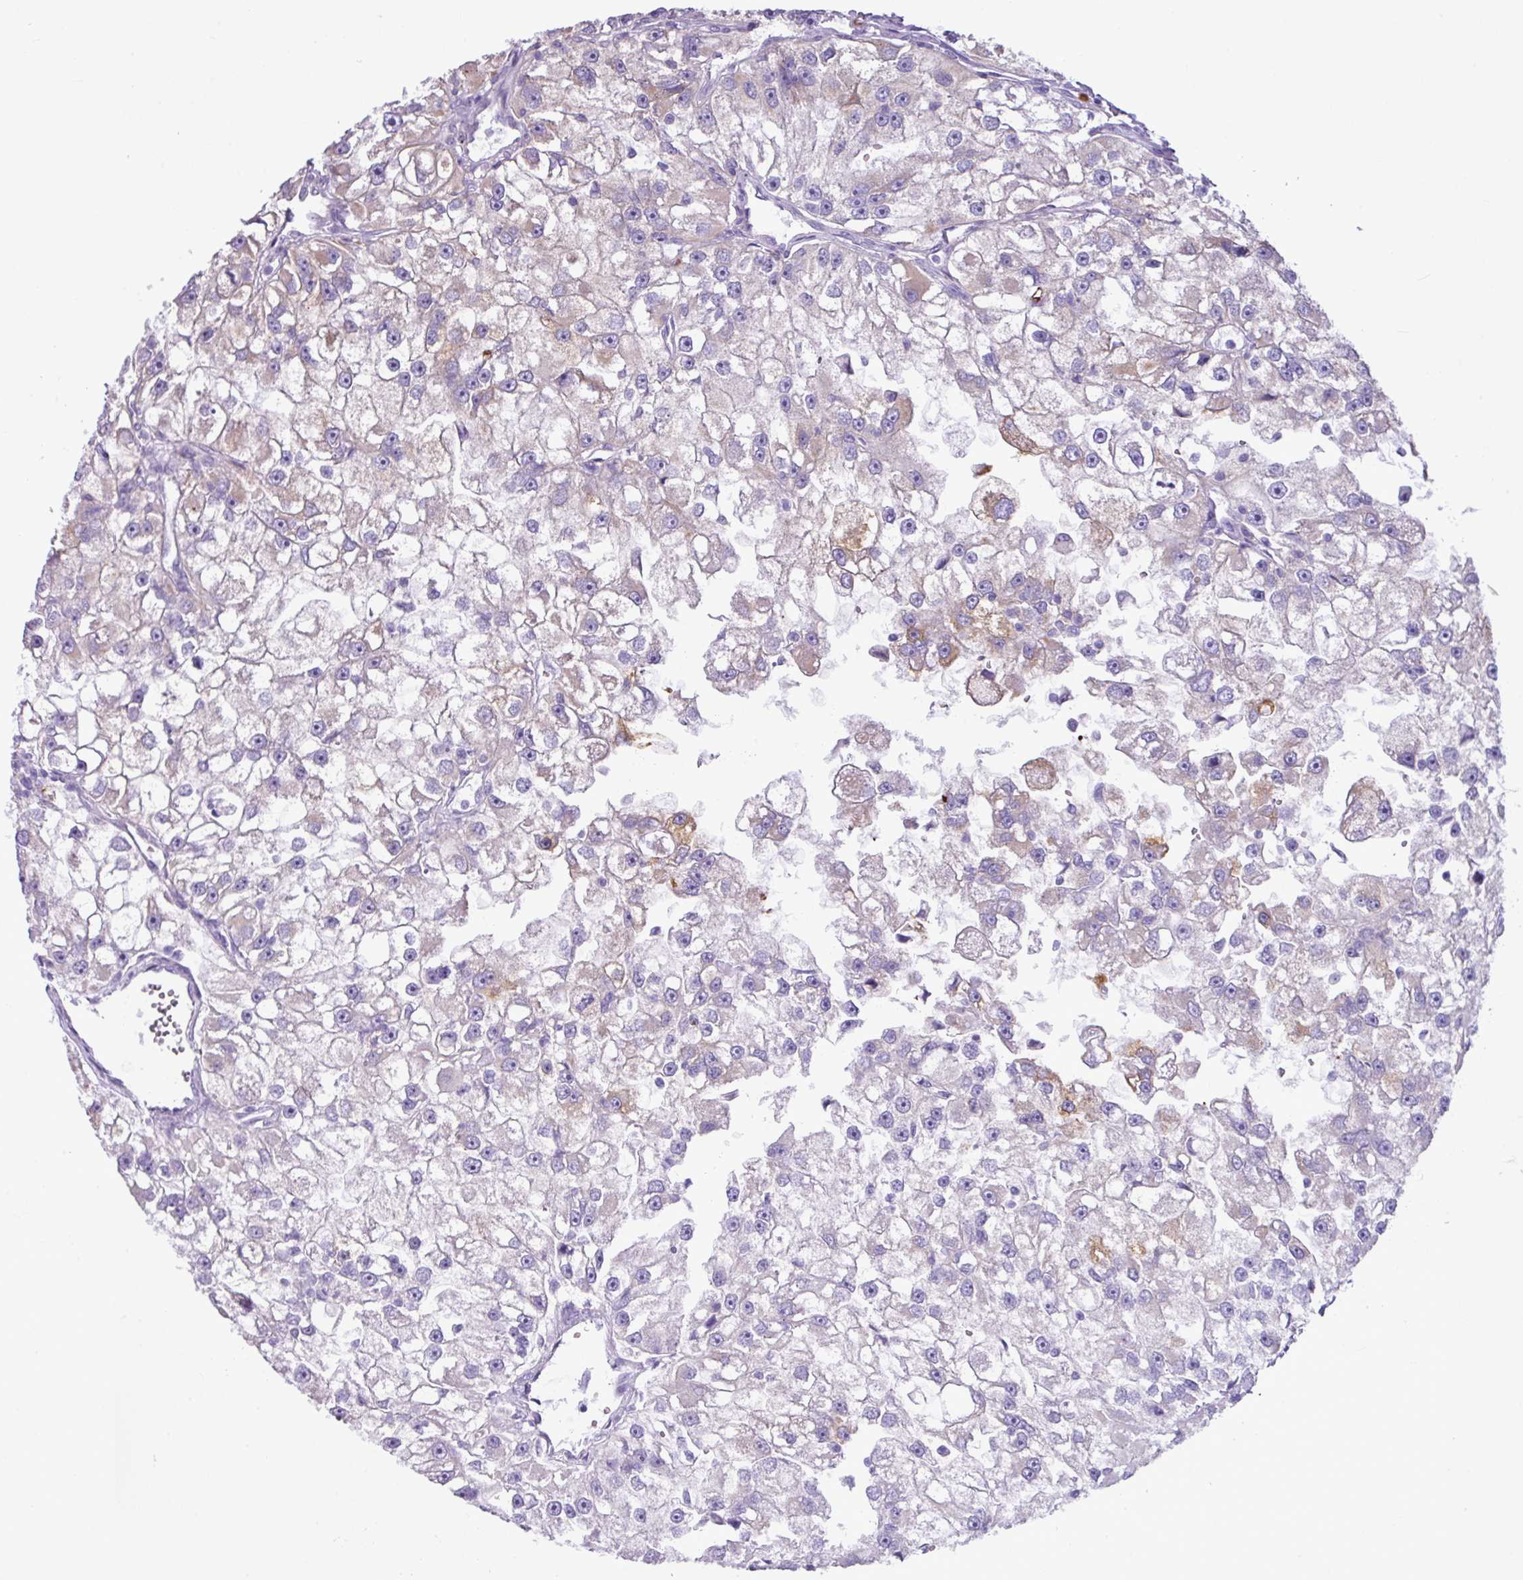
{"staining": {"intensity": "moderate", "quantity": "<25%", "location": "cytoplasmic/membranous"}, "tissue": "renal cancer", "cell_type": "Tumor cells", "image_type": "cancer", "snomed": [{"axis": "morphology", "description": "Adenocarcinoma, NOS"}, {"axis": "topography", "description": "Kidney"}], "caption": "Immunohistochemical staining of renal cancer (adenocarcinoma) reveals low levels of moderate cytoplasmic/membranous staining in about <25% of tumor cells.", "gene": "RGS21", "patient": {"sex": "male", "age": 63}}